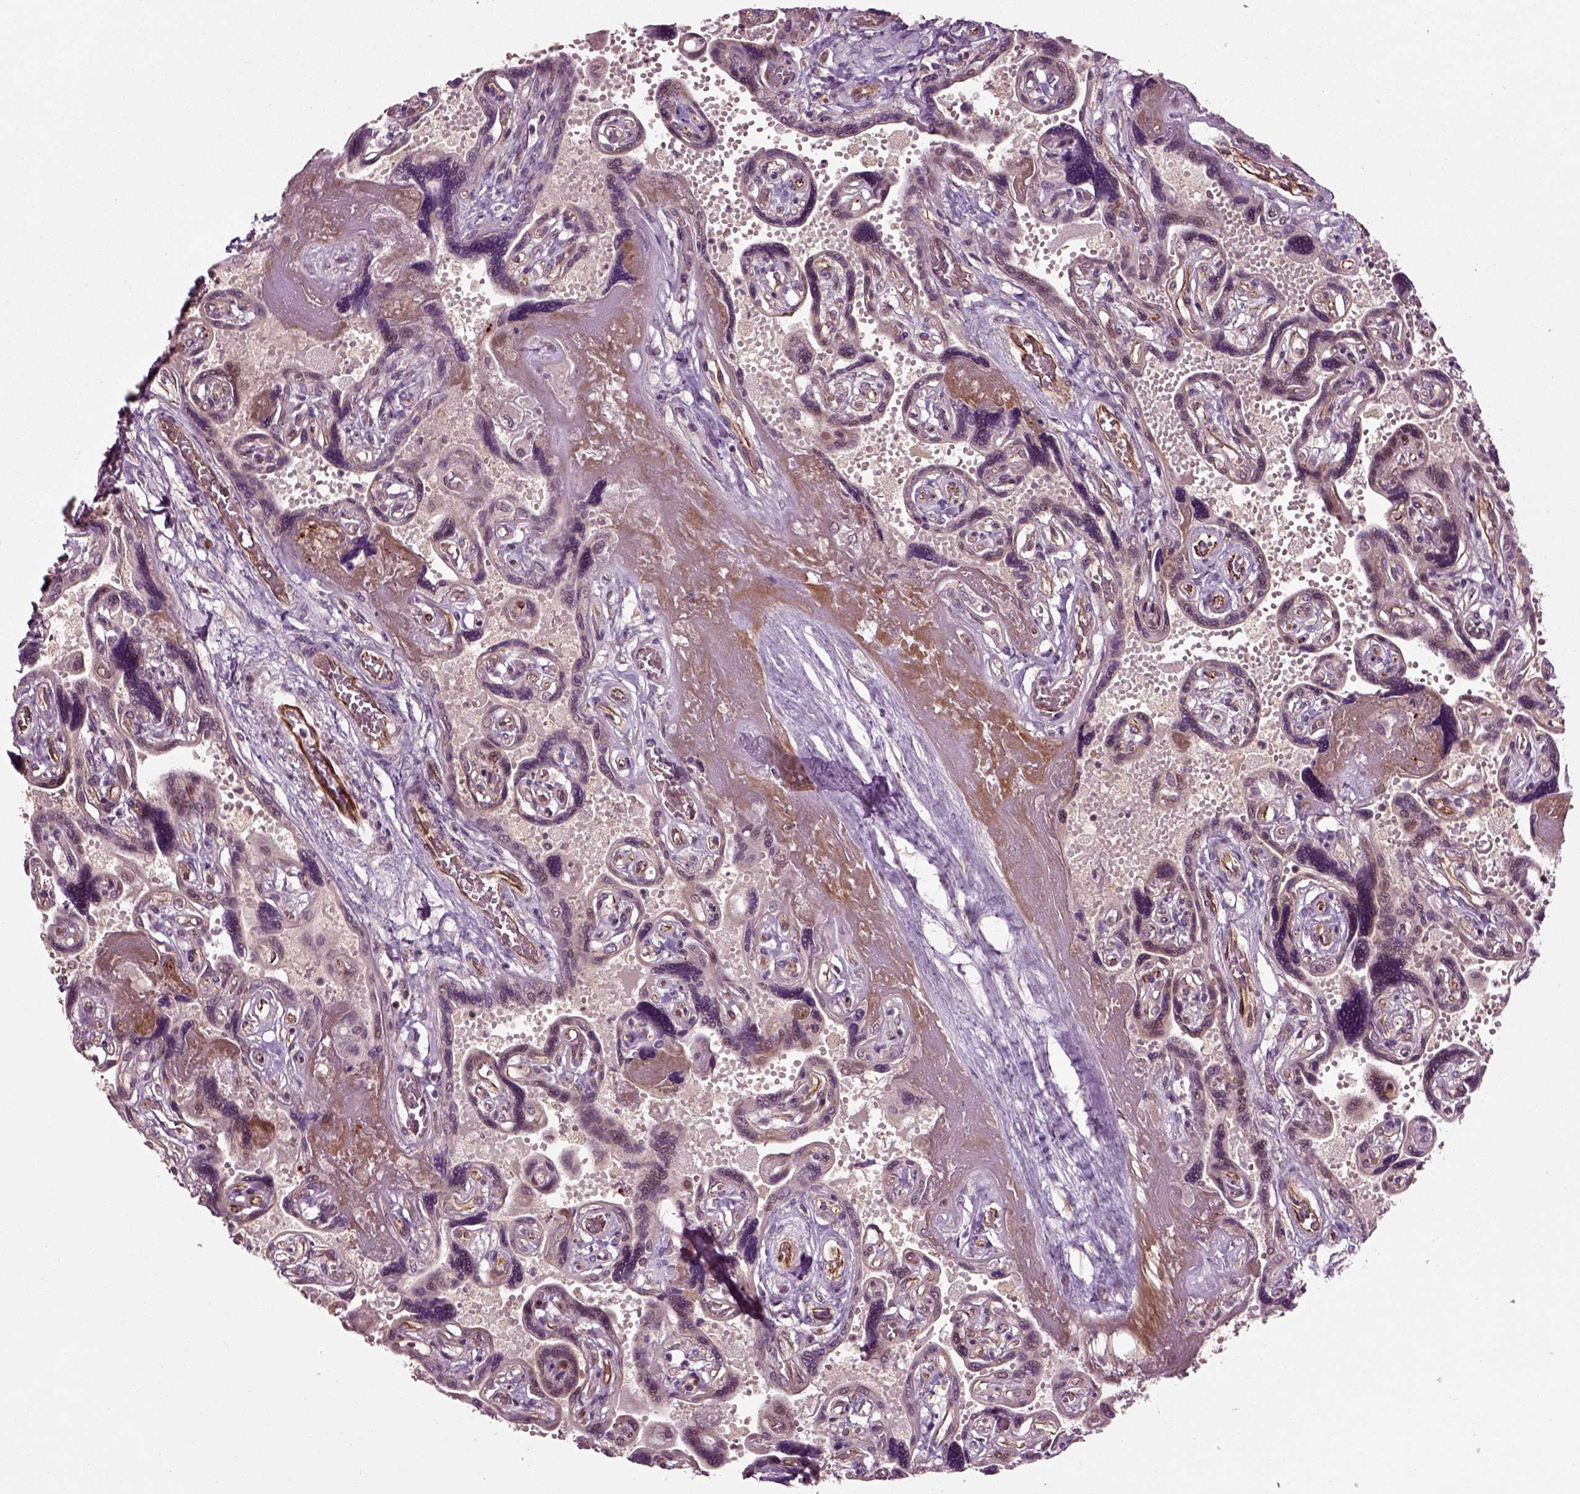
{"staining": {"intensity": "negative", "quantity": "none", "location": "none"}, "tissue": "placenta", "cell_type": "Decidual cells", "image_type": "normal", "snomed": [{"axis": "morphology", "description": "Normal tissue, NOS"}, {"axis": "topography", "description": "Placenta"}], "caption": "Decidual cells show no significant expression in unremarkable placenta. (Stains: DAB immunohistochemistry (IHC) with hematoxylin counter stain, Microscopy: brightfield microscopy at high magnification).", "gene": "PLCD3", "patient": {"sex": "female", "age": 32}}